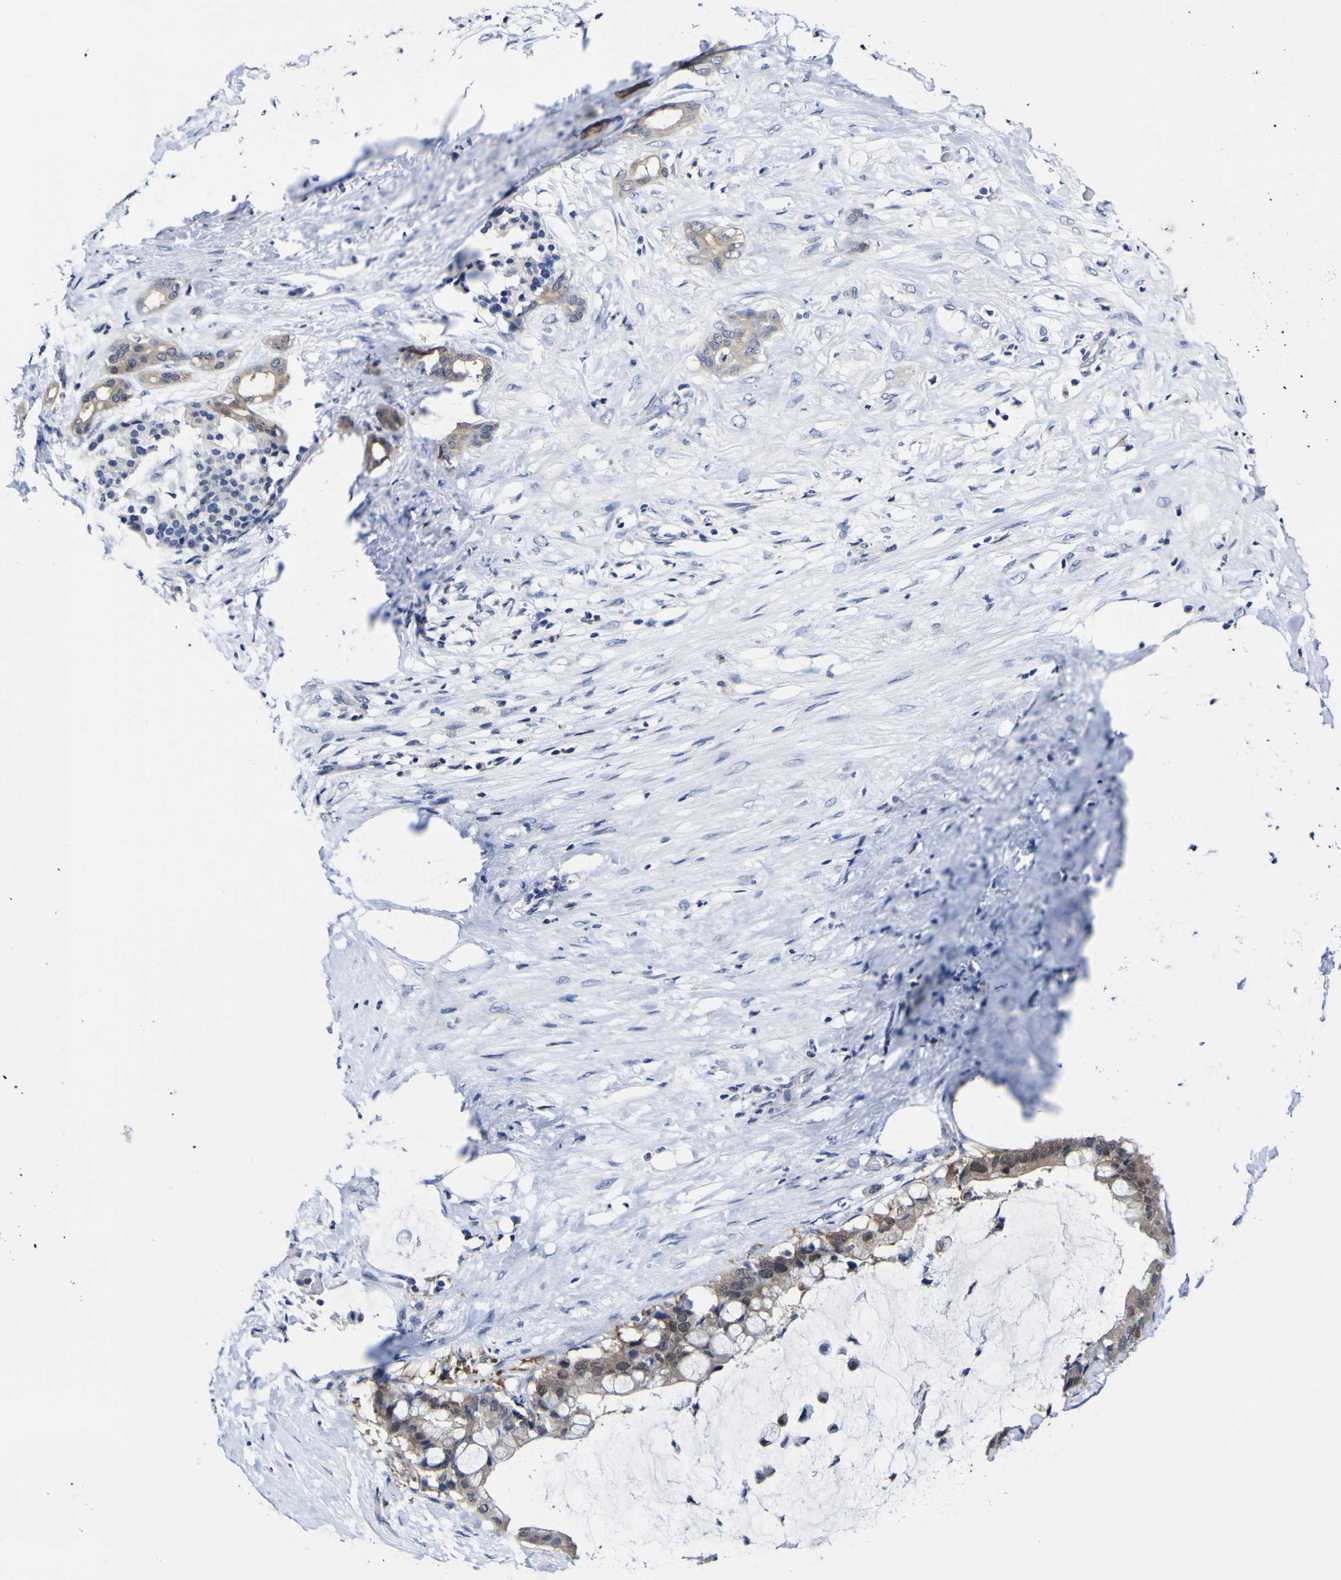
{"staining": {"intensity": "weak", "quantity": ">75%", "location": "cytoplasmic/membranous"}, "tissue": "pancreatic cancer", "cell_type": "Tumor cells", "image_type": "cancer", "snomed": [{"axis": "morphology", "description": "Adenocarcinoma, NOS"}, {"axis": "topography", "description": "Pancreas"}], "caption": "Weak cytoplasmic/membranous protein positivity is identified in about >75% of tumor cells in pancreatic adenocarcinoma. Immunohistochemistry stains the protein of interest in brown and the nuclei are stained blue.", "gene": "CASP6", "patient": {"sex": "male", "age": 41}}